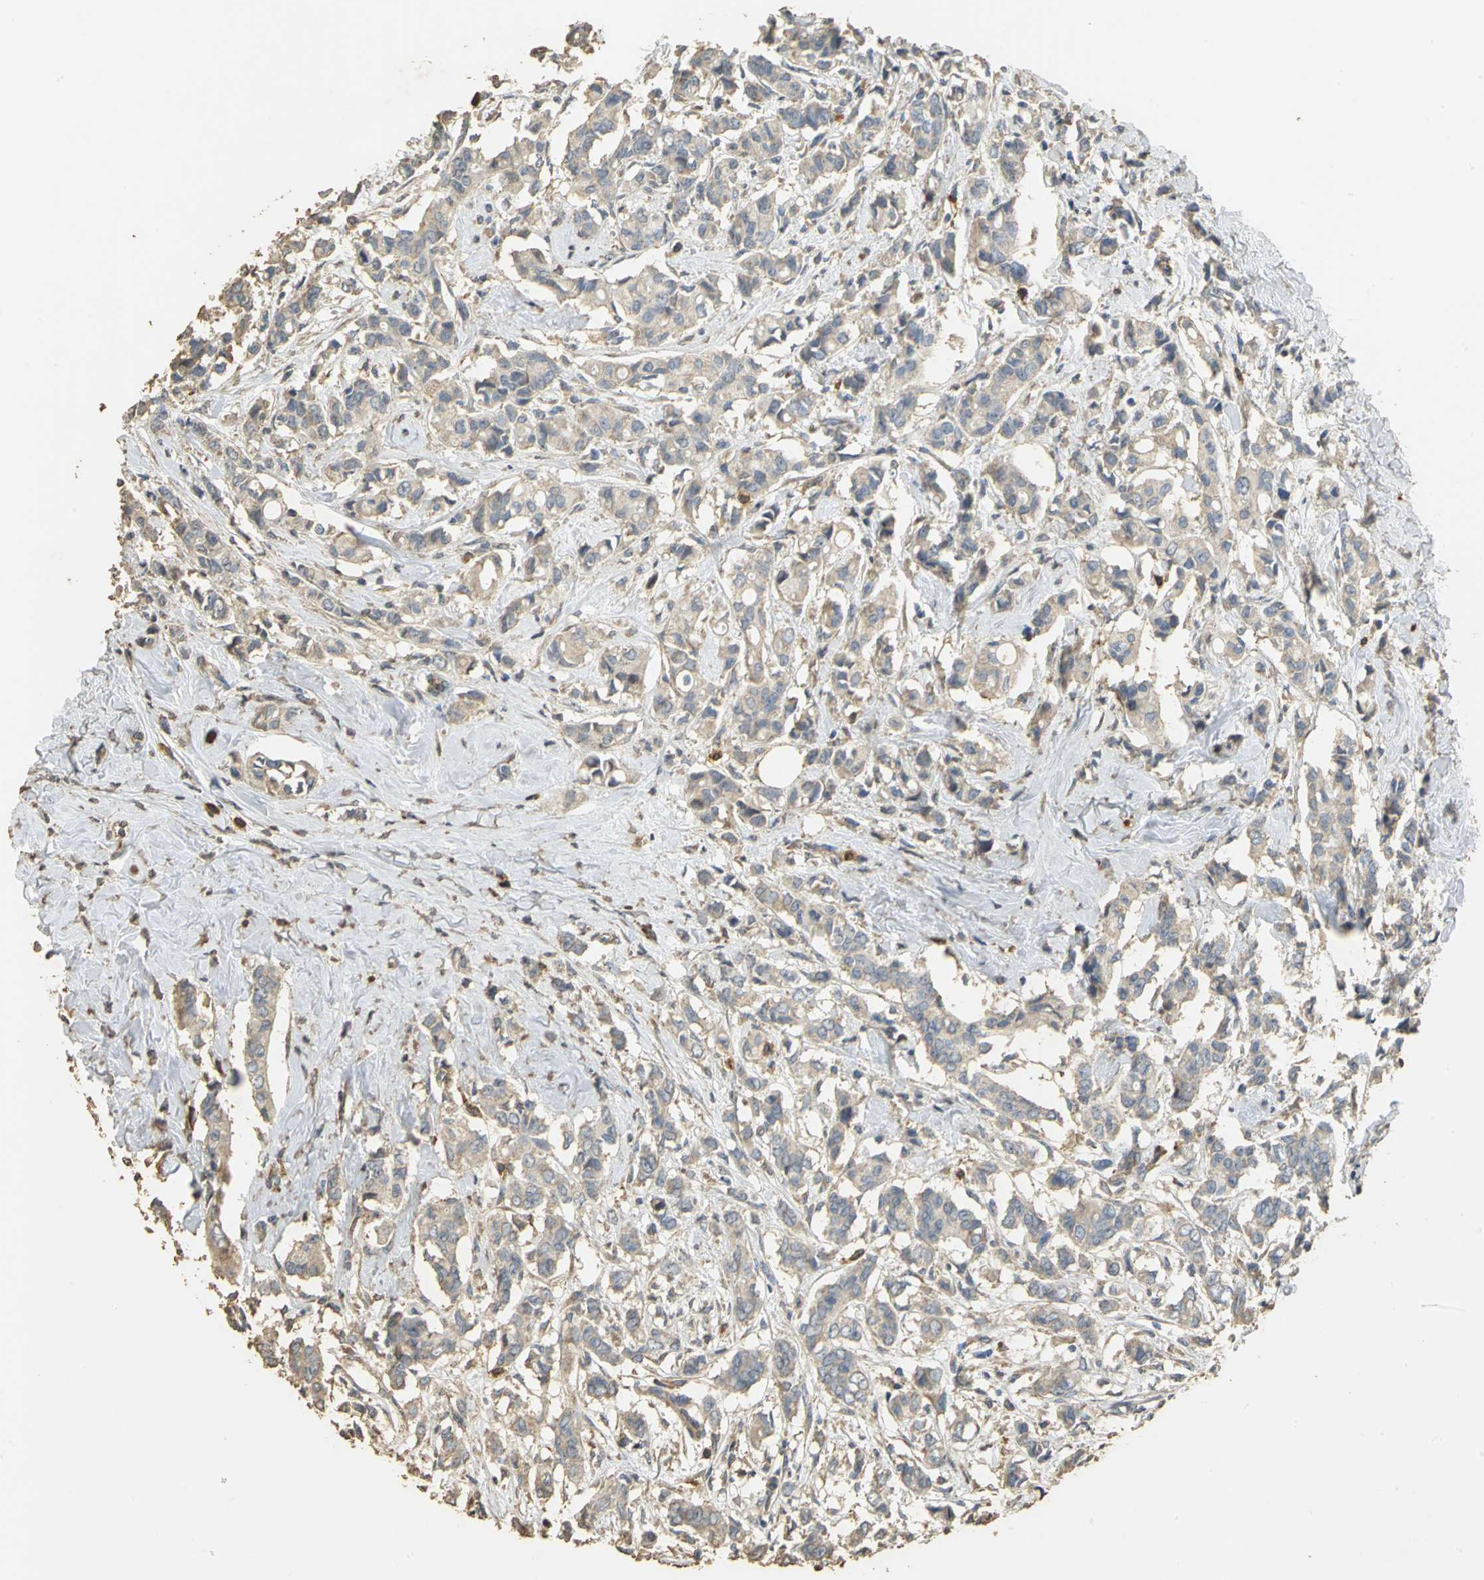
{"staining": {"intensity": "moderate", "quantity": ">75%", "location": "cytoplasmic/membranous"}, "tissue": "breast cancer", "cell_type": "Tumor cells", "image_type": "cancer", "snomed": [{"axis": "morphology", "description": "Duct carcinoma"}, {"axis": "topography", "description": "Breast"}], "caption": "Intraductal carcinoma (breast) stained with a brown dye demonstrates moderate cytoplasmic/membranous positive staining in about >75% of tumor cells.", "gene": "ACSL4", "patient": {"sex": "female", "age": 84}}